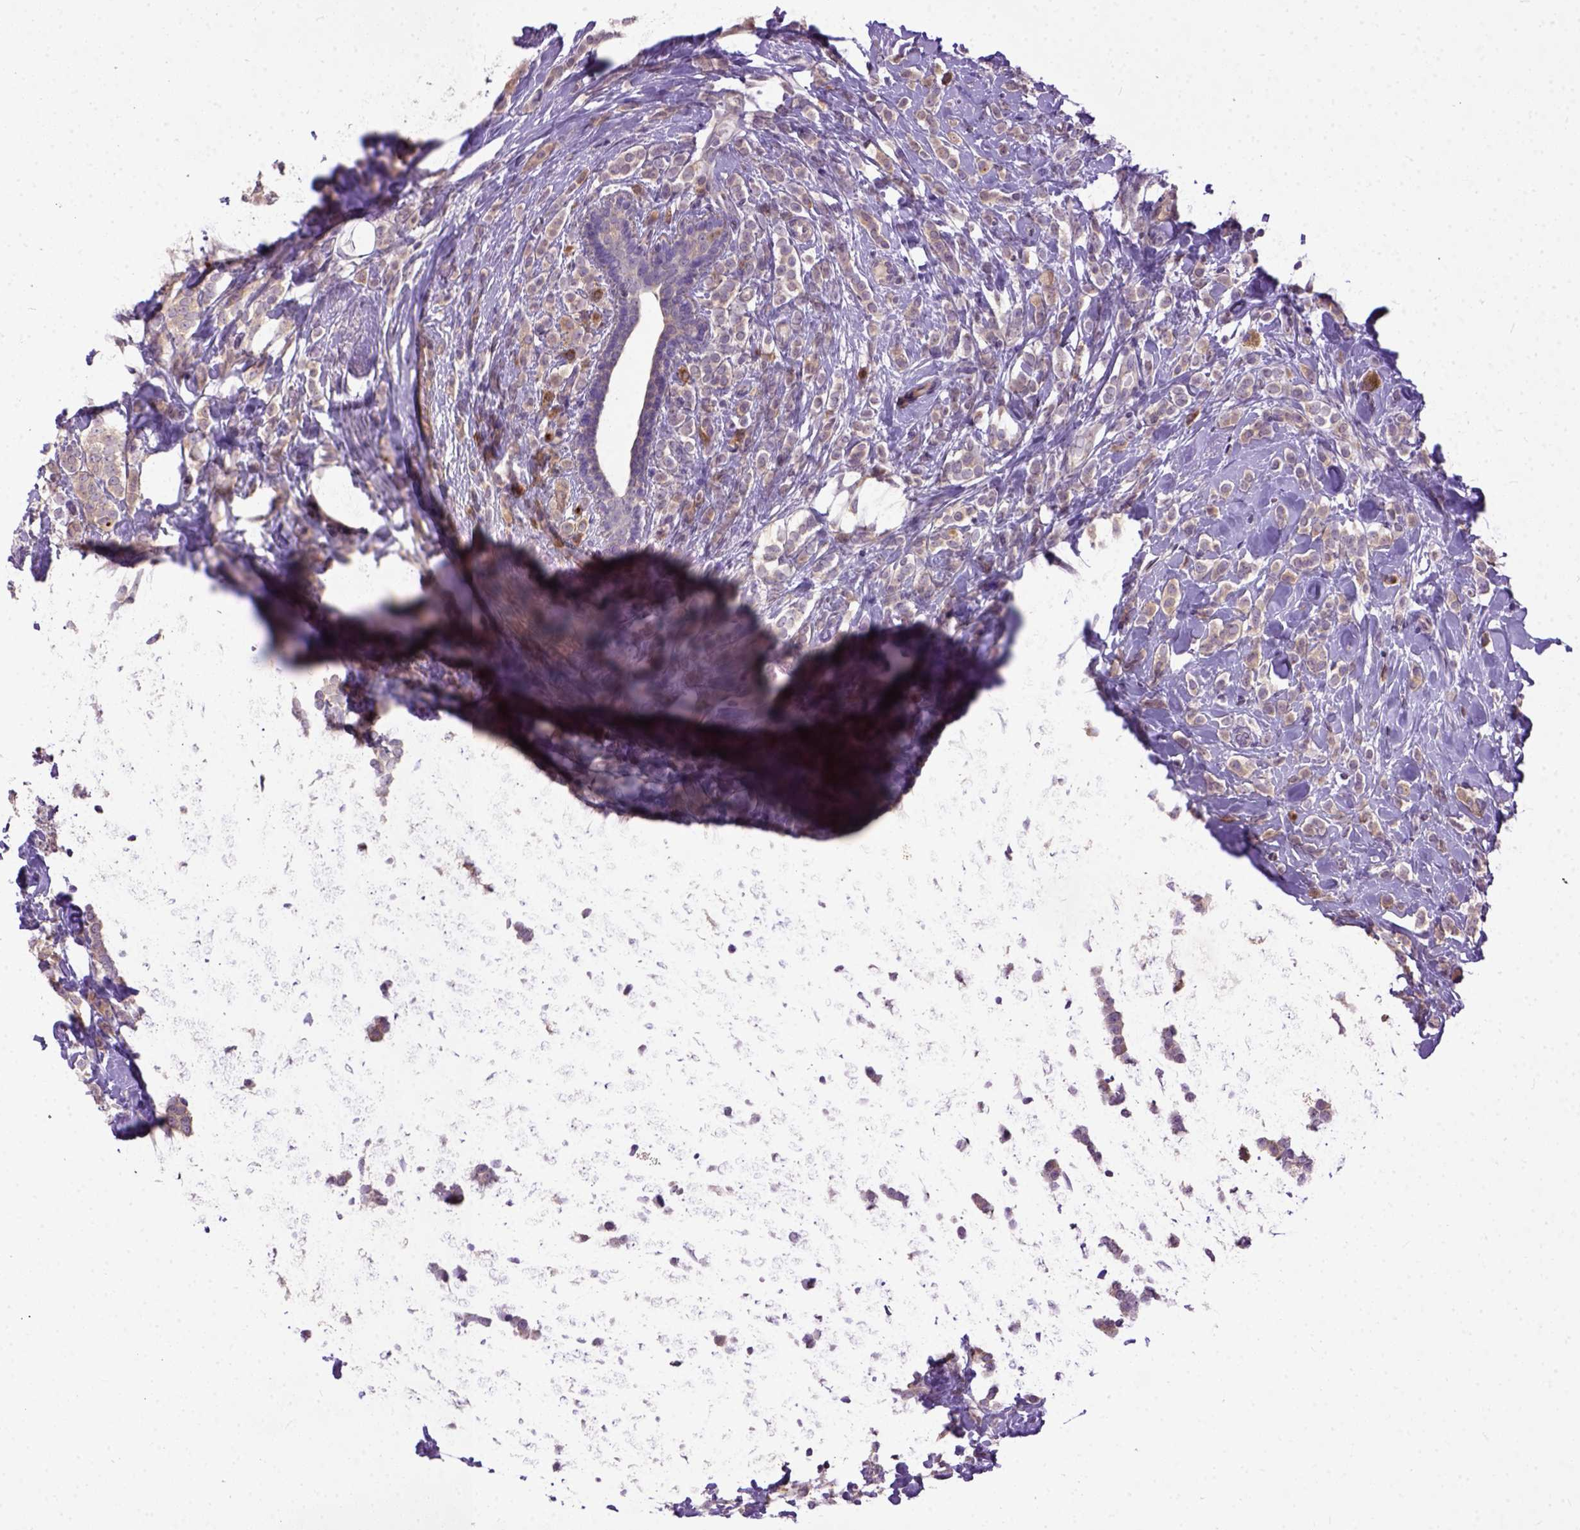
{"staining": {"intensity": "weak", "quantity": "<25%", "location": "cytoplasmic/membranous"}, "tissue": "breast cancer", "cell_type": "Tumor cells", "image_type": "cancer", "snomed": [{"axis": "morphology", "description": "Lobular carcinoma"}, {"axis": "topography", "description": "Breast"}], "caption": "This is a image of immunohistochemistry (IHC) staining of breast cancer (lobular carcinoma), which shows no positivity in tumor cells.", "gene": "CPNE1", "patient": {"sex": "female", "age": 49}}